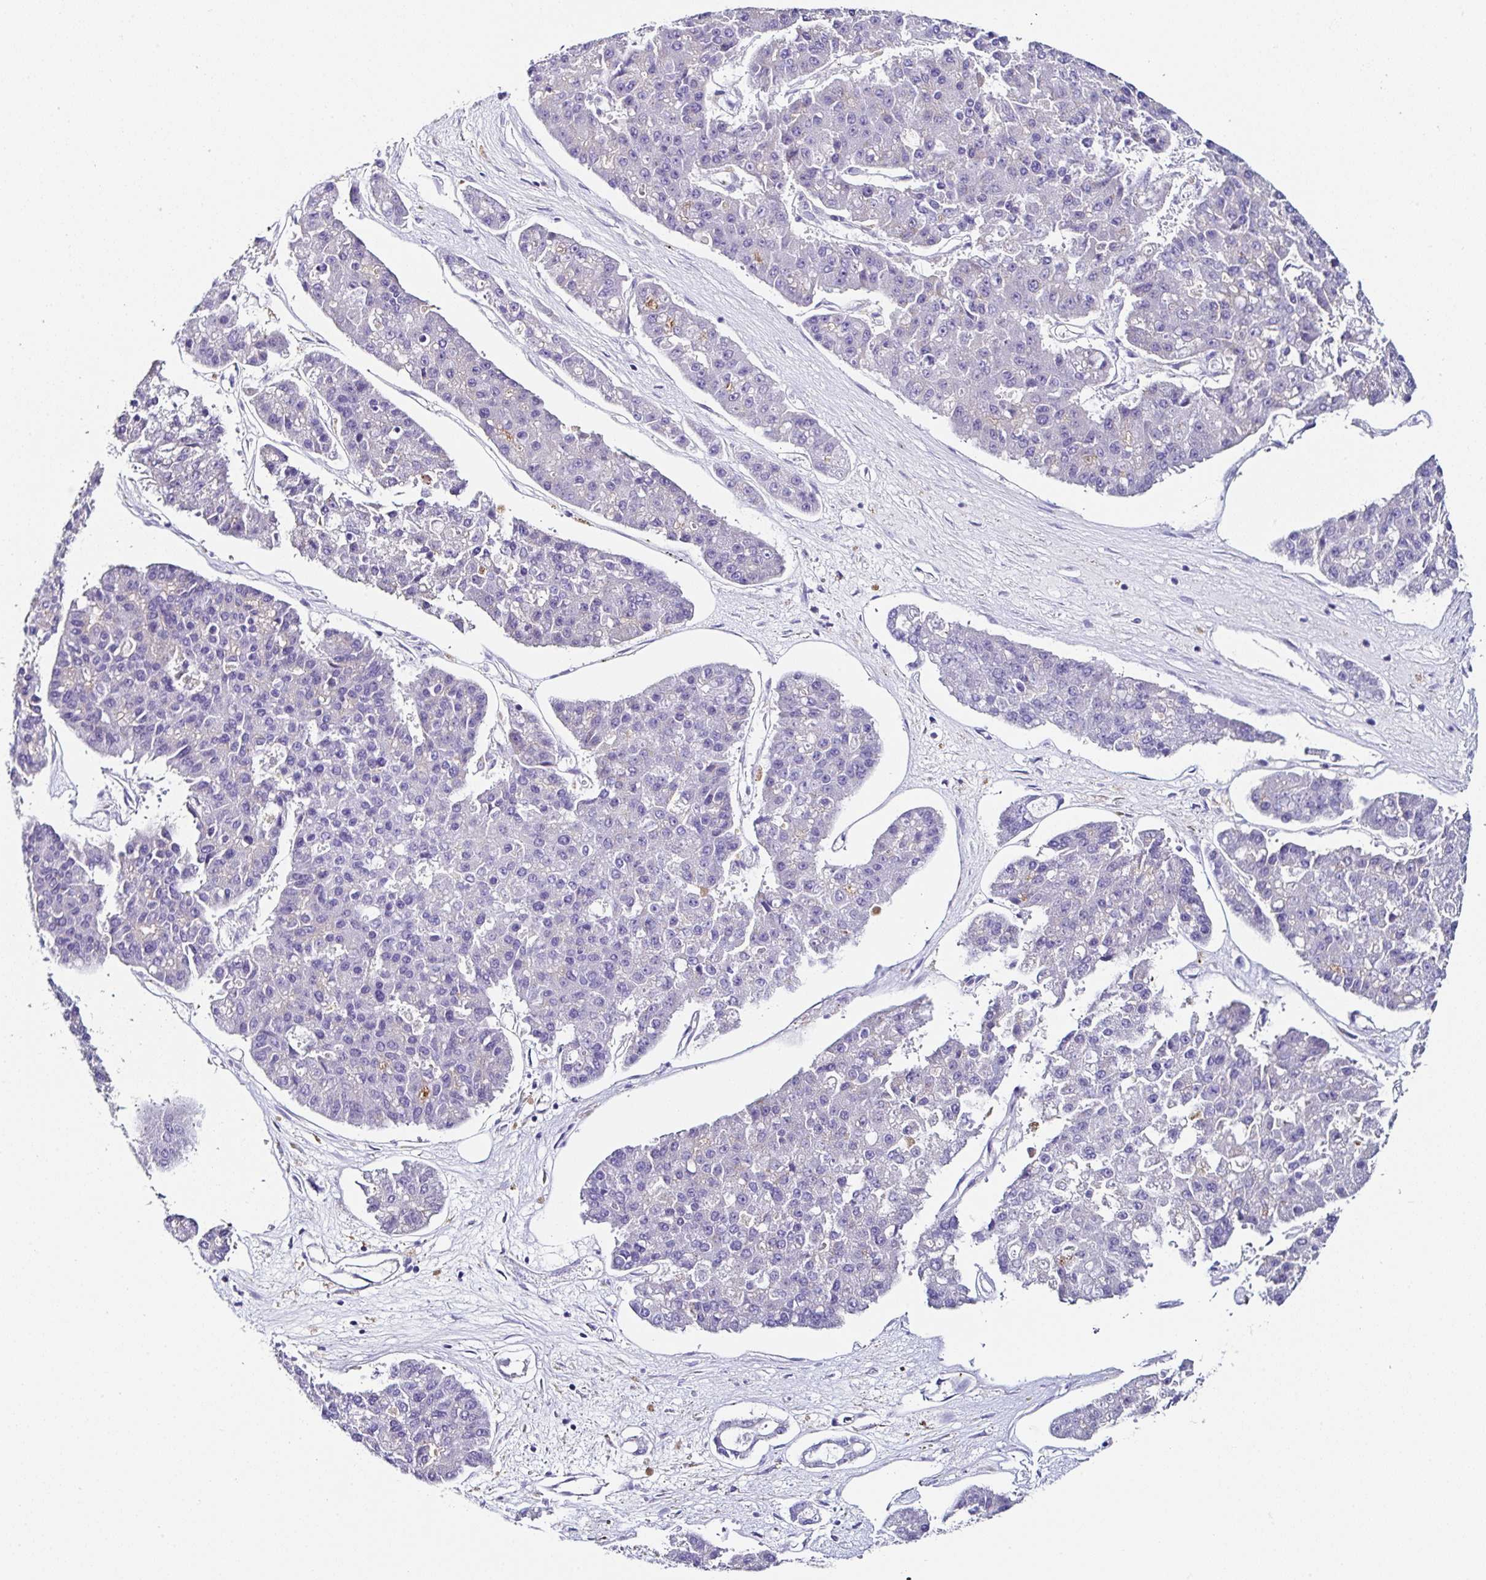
{"staining": {"intensity": "negative", "quantity": "none", "location": "none"}, "tissue": "pancreatic cancer", "cell_type": "Tumor cells", "image_type": "cancer", "snomed": [{"axis": "morphology", "description": "Adenocarcinoma, NOS"}, {"axis": "topography", "description": "Pancreas"}], "caption": "The photomicrograph shows no staining of tumor cells in pancreatic cancer. (DAB immunohistochemistry with hematoxylin counter stain).", "gene": "TMPRSS11E", "patient": {"sex": "male", "age": 50}}